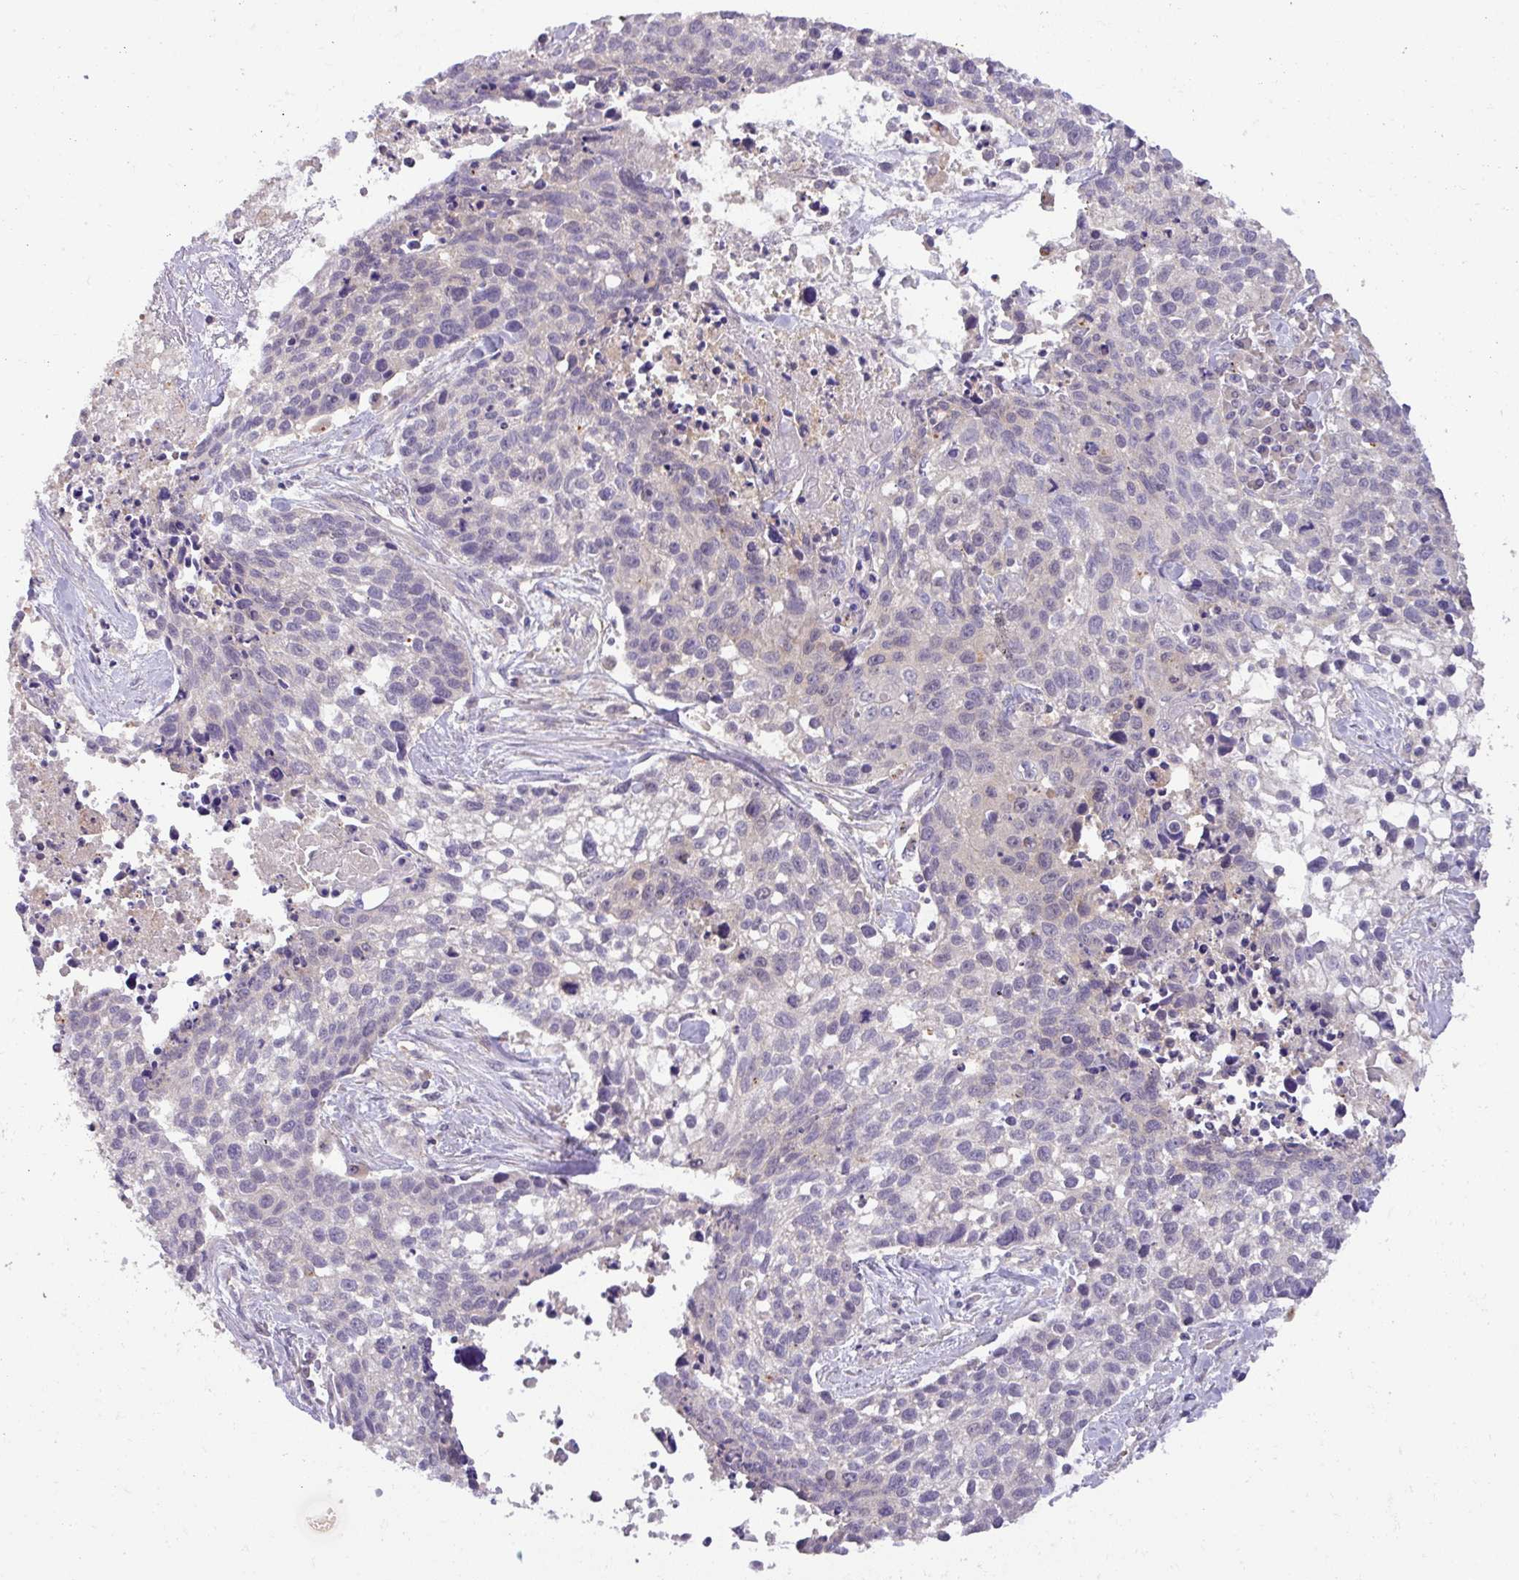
{"staining": {"intensity": "negative", "quantity": "none", "location": "none"}, "tissue": "lung cancer", "cell_type": "Tumor cells", "image_type": "cancer", "snomed": [{"axis": "morphology", "description": "Squamous cell carcinoma, NOS"}, {"axis": "topography", "description": "Lung"}], "caption": "DAB immunohistochemical staining of lung squamous cell carcinoma displays no significant staining in tumor cells.", "gene": "HOXC13", "patient": {"sex": "male", "age": 74}}